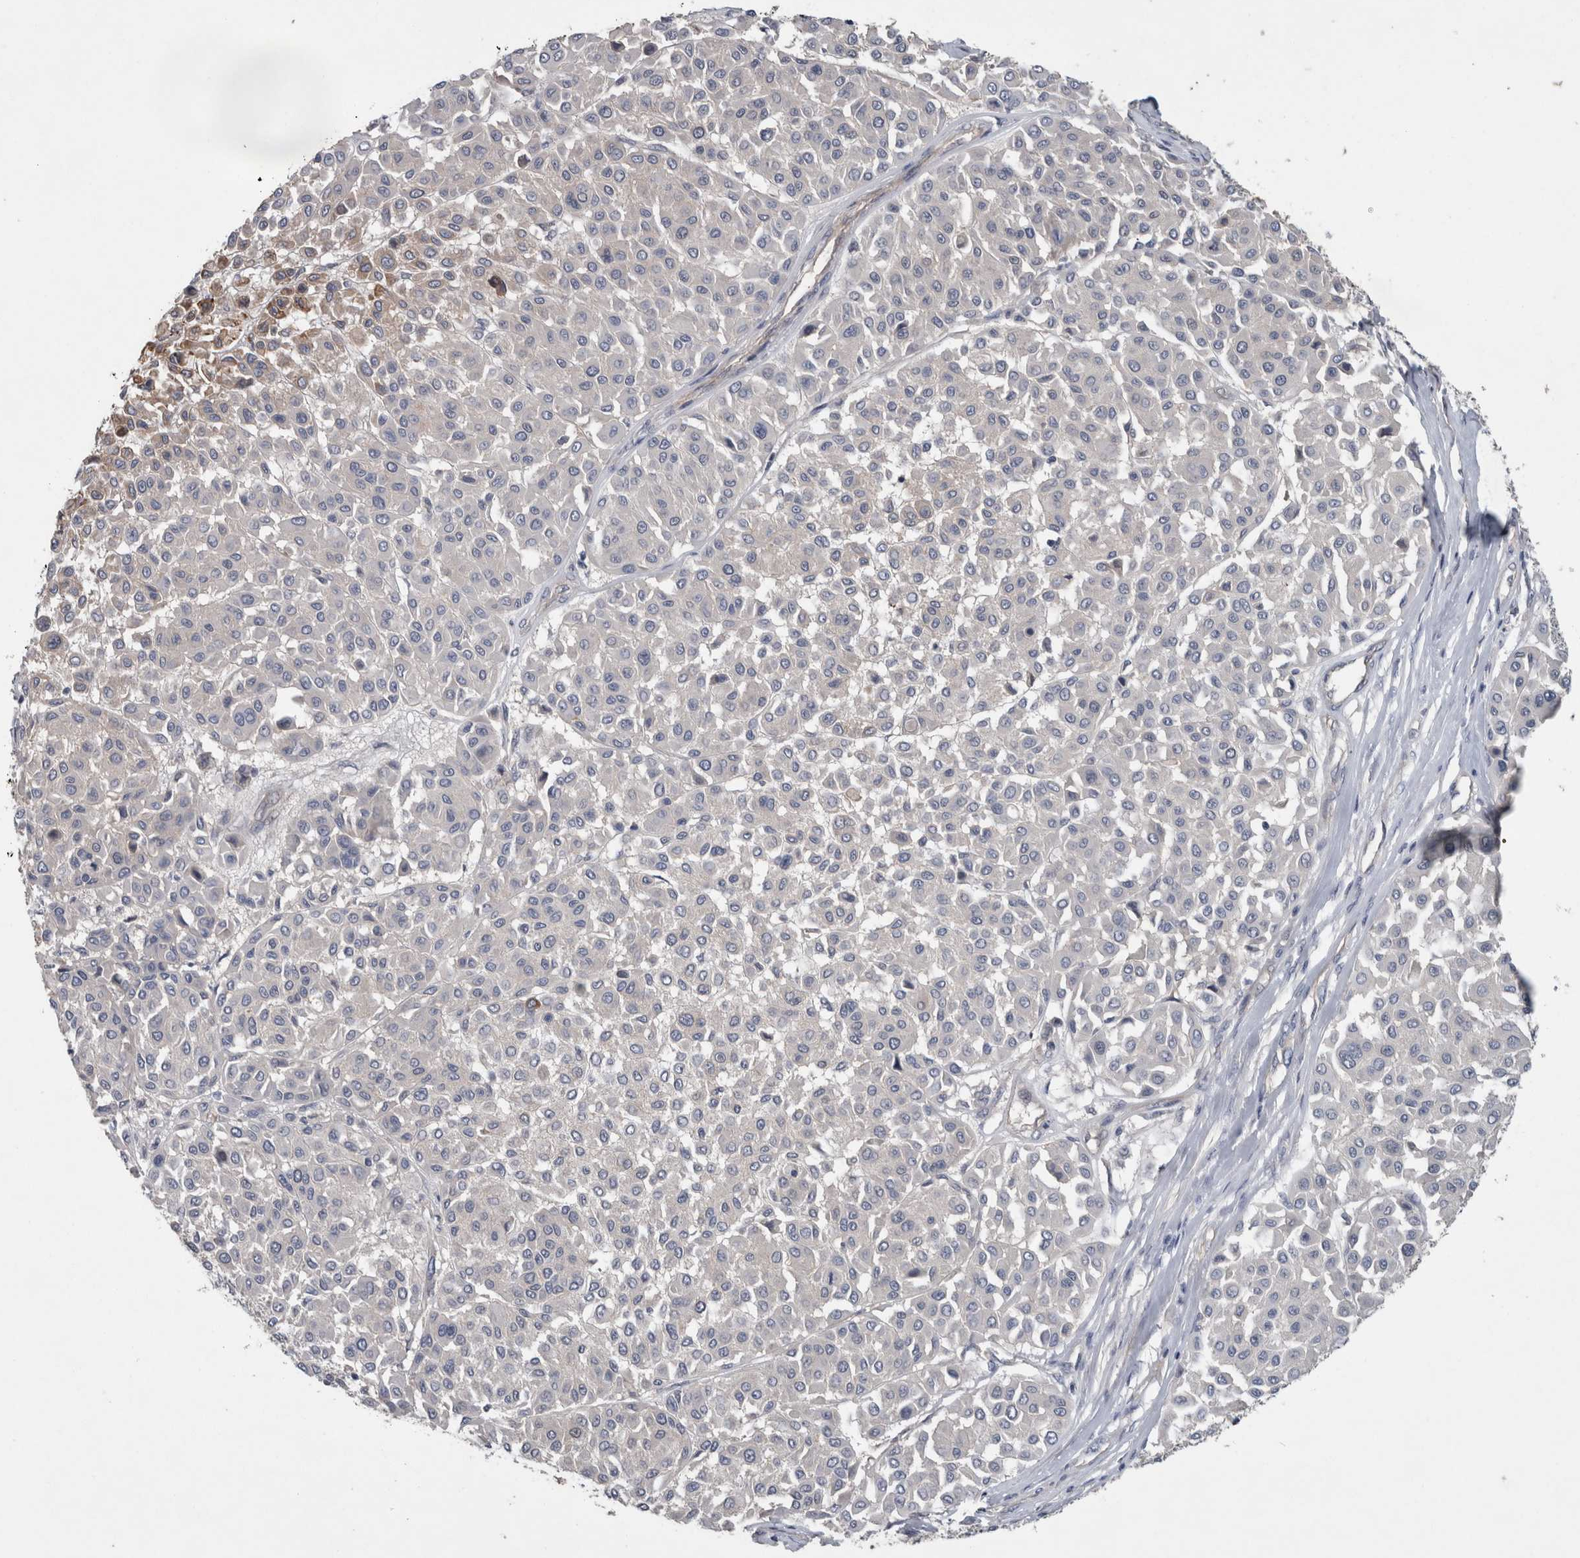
{"staining": {"intensity": "negative", "quantity": "none", "location": "none"}, "tissue": "melanoma", "cell_type": "Tumor cells", "image_type": "cancer", "snomed": [{"axis": "morphology", "description": "Malignant melanoma, Metastatic site"}, {"axis": "topography", "description": "Soft tissue"}], "caption": "There is no significant staining in tumor cells of malignant melanoma (metastatic site).", "gene": "BCAM", "patient": {"sex": "male", "age": 41}}